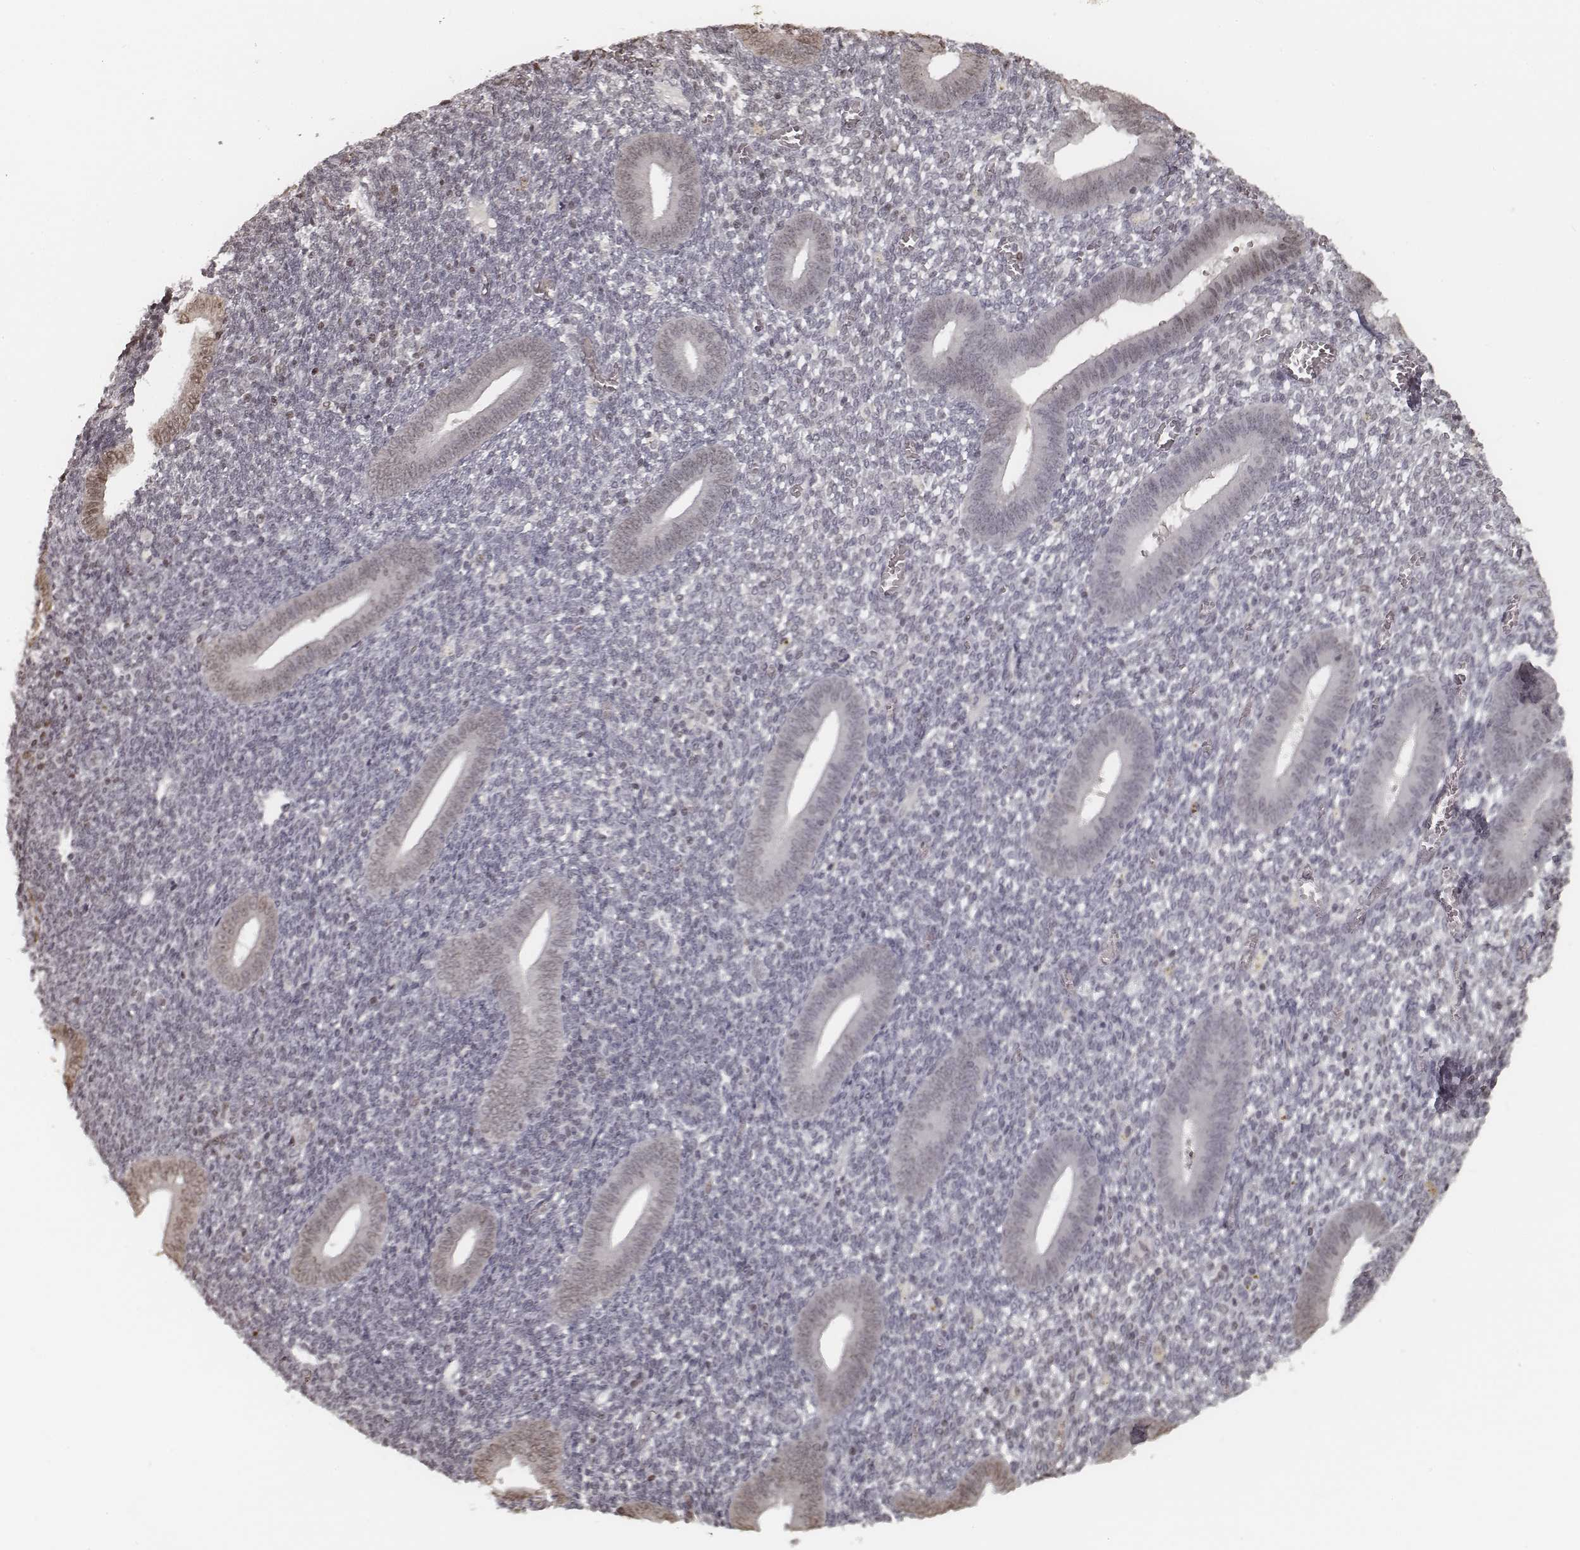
{"staining": {"intensity": "negative", "quantity": "none", "location": "none"}, "tissue": "endometrium", "cell_type": "Cells in endometrial stroma", "image_type": "normal", "snomed": [{"axis": "morphology", "description": "Normal tissue, NOS"}, {"axis": "topography", "description": "Endometrium"}], "caption": "This histopathology image is of benign endometrium stained with IHC to label a protein in brown with the nuclei are counter-stained blue. There is no expression in cells in endometrial stroma. The staining is performed using DAB brown chromogen with nuclei counter-stained in using hematoxylin.", "gene": "HMGA2", "patient": {"sex": "female", "age": 25}}